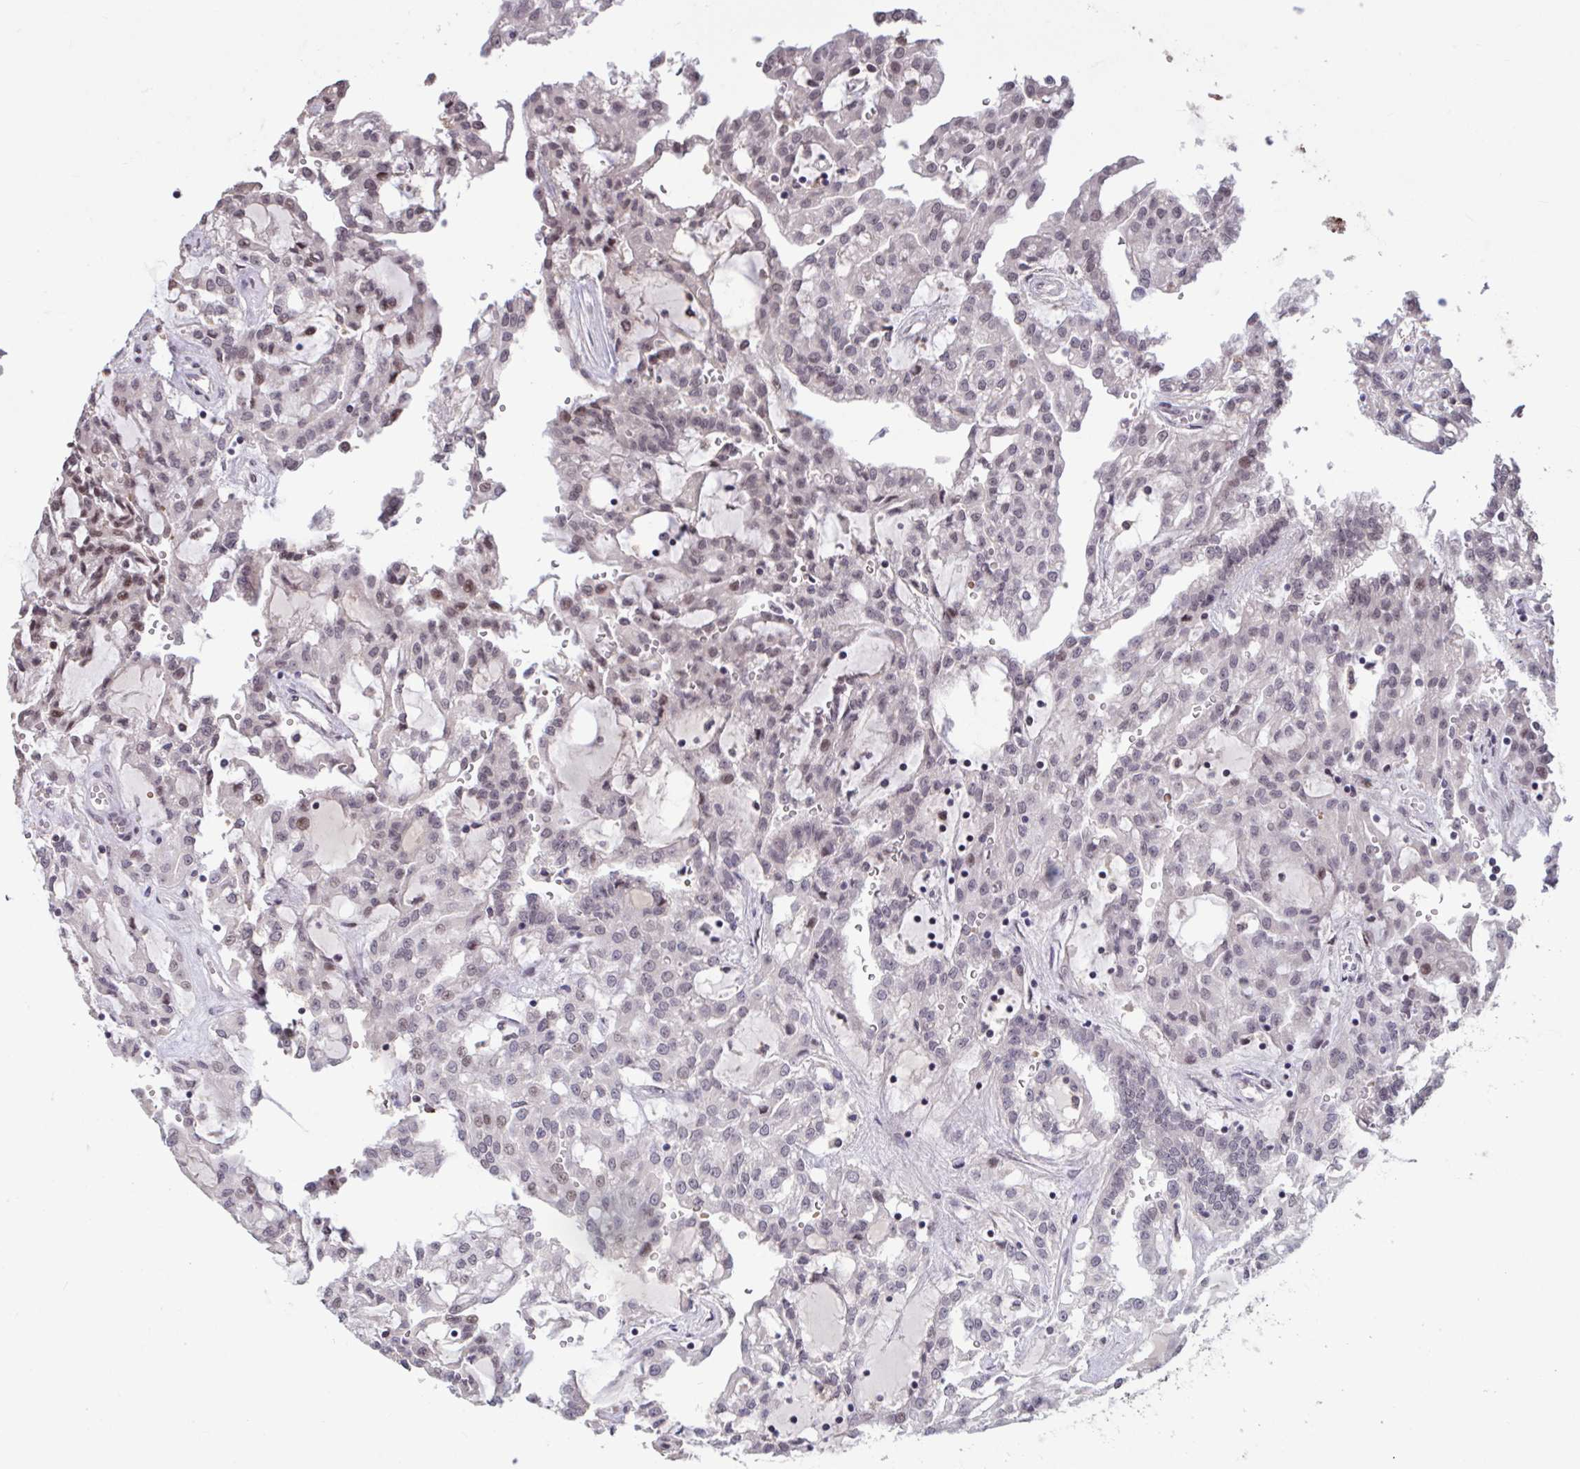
{"staining": {"intensity": "weak", "quantity": "<25%", "location": "nuclear"}, "tissue": "renal cancer", "cell_type": "Tumor cells", "image_type": "cancer", "snomed": [{"axis": "morphology", "description": "Adenocarcinoma, NOS"}, {"axis": "topography", "description": "Kidney"}], "caption": "Immunohistochemical staining of renal cancer exhibits no significant positivity in tumor cells. (Brightfield microscopy of DAB (3,3'-diaminobenzidine) immunohistochemistry at high magnification).", "gene": "ZNF414", "patient": {"sex": "male", "age": 63}}